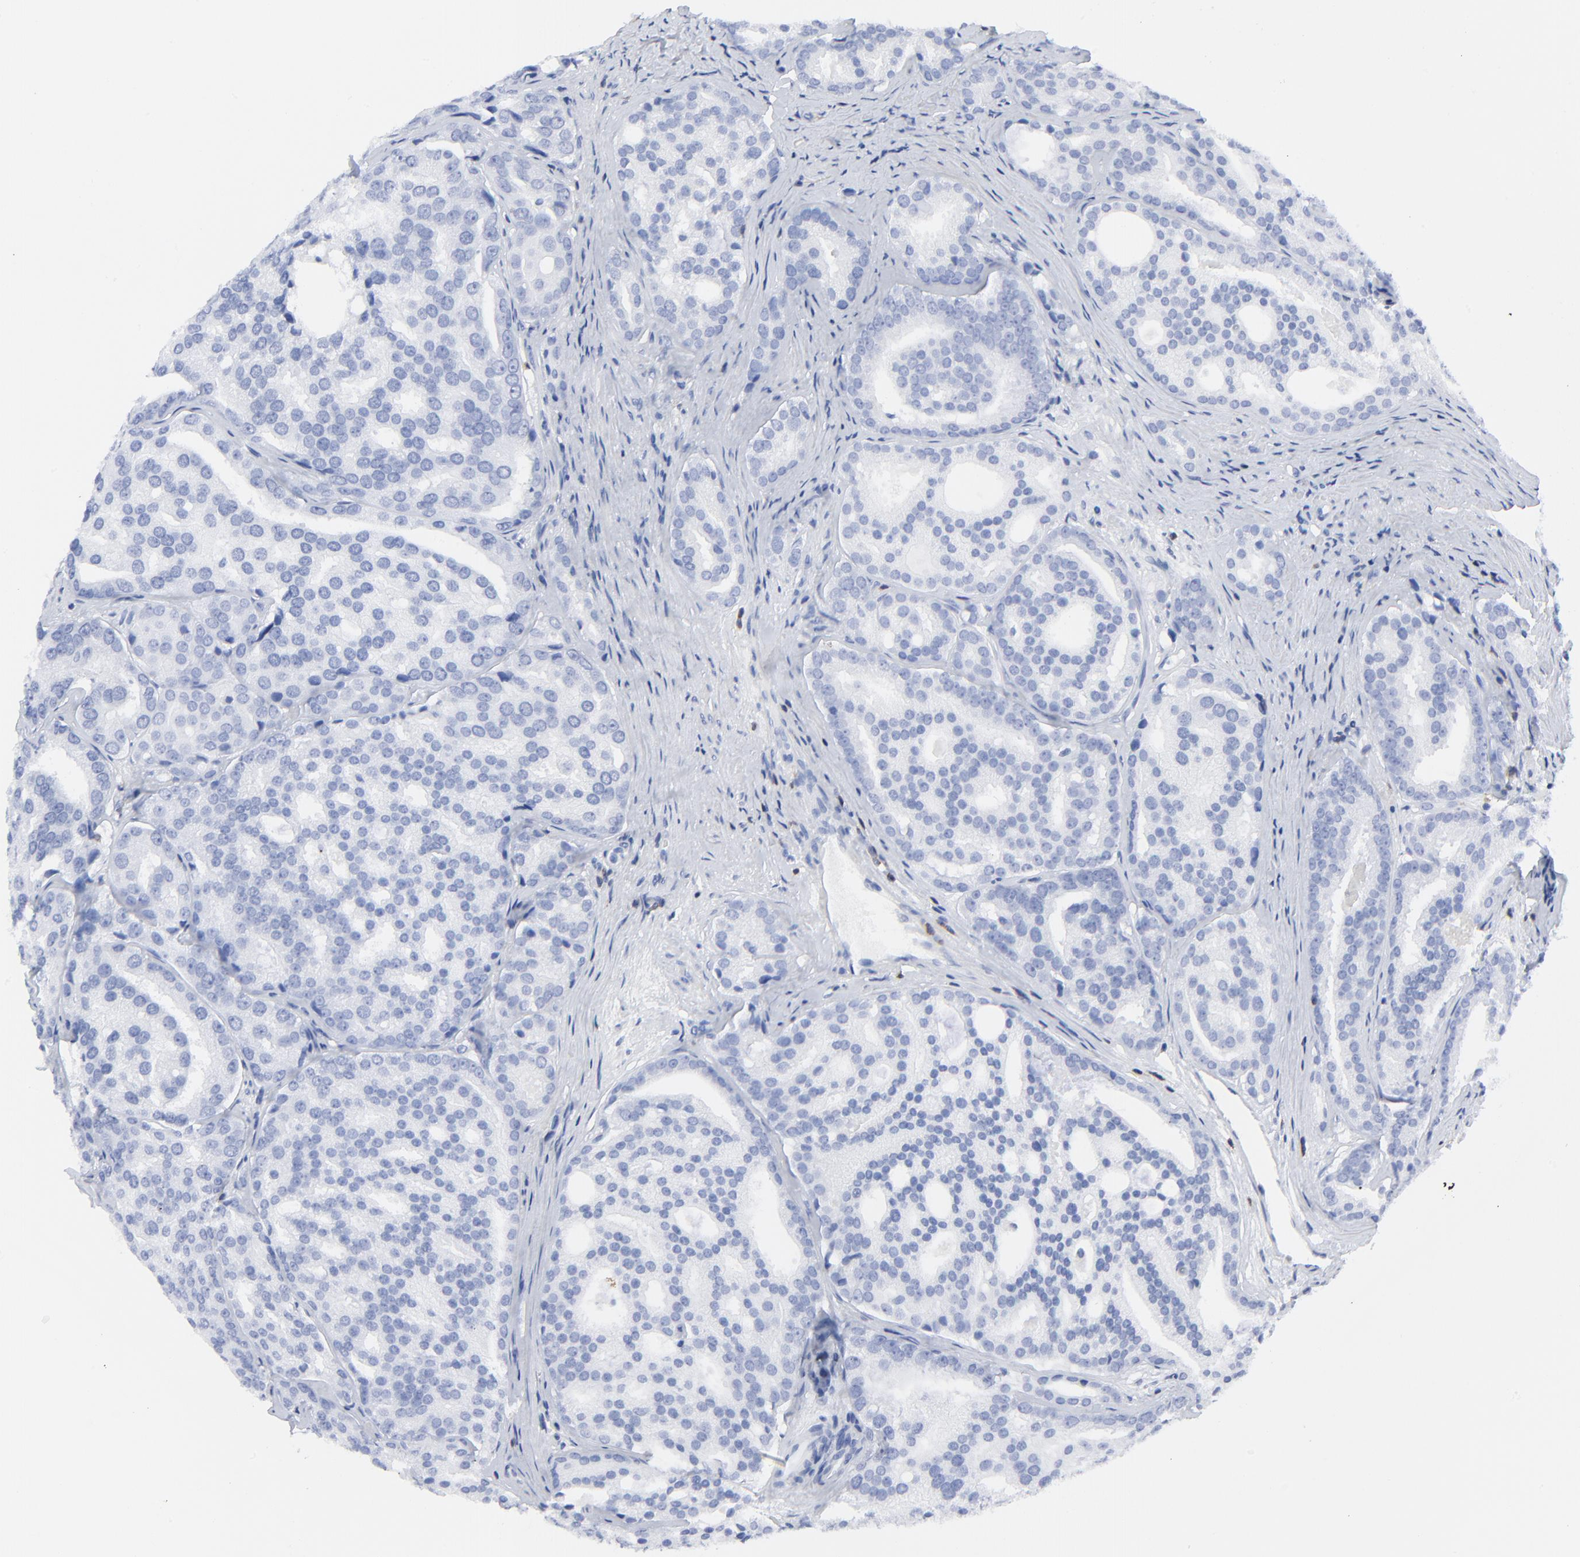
{"staining": {"intensity": "negative", "quantity": "none", "location": "none"}, "tissue": "prostate cancer", "cell_type": "Tumor cells", "image_type": "cancer", "snomed": [{"axis": "morphology", "description": "Adenocarcinoma, High grade"}, {"axis": "topography", "description": "Prostate"}], "caption": "An immunohistochemistry micrograph of prostate cancer (high-grade adenocarcinoma) is shown. There is no staining in tumor cells of prostate cancer (high-grade adenocarcinoma). Nuclei are stained in blue.", "gene": "LCK", "patient": {"sex": "male", "age": 64}}